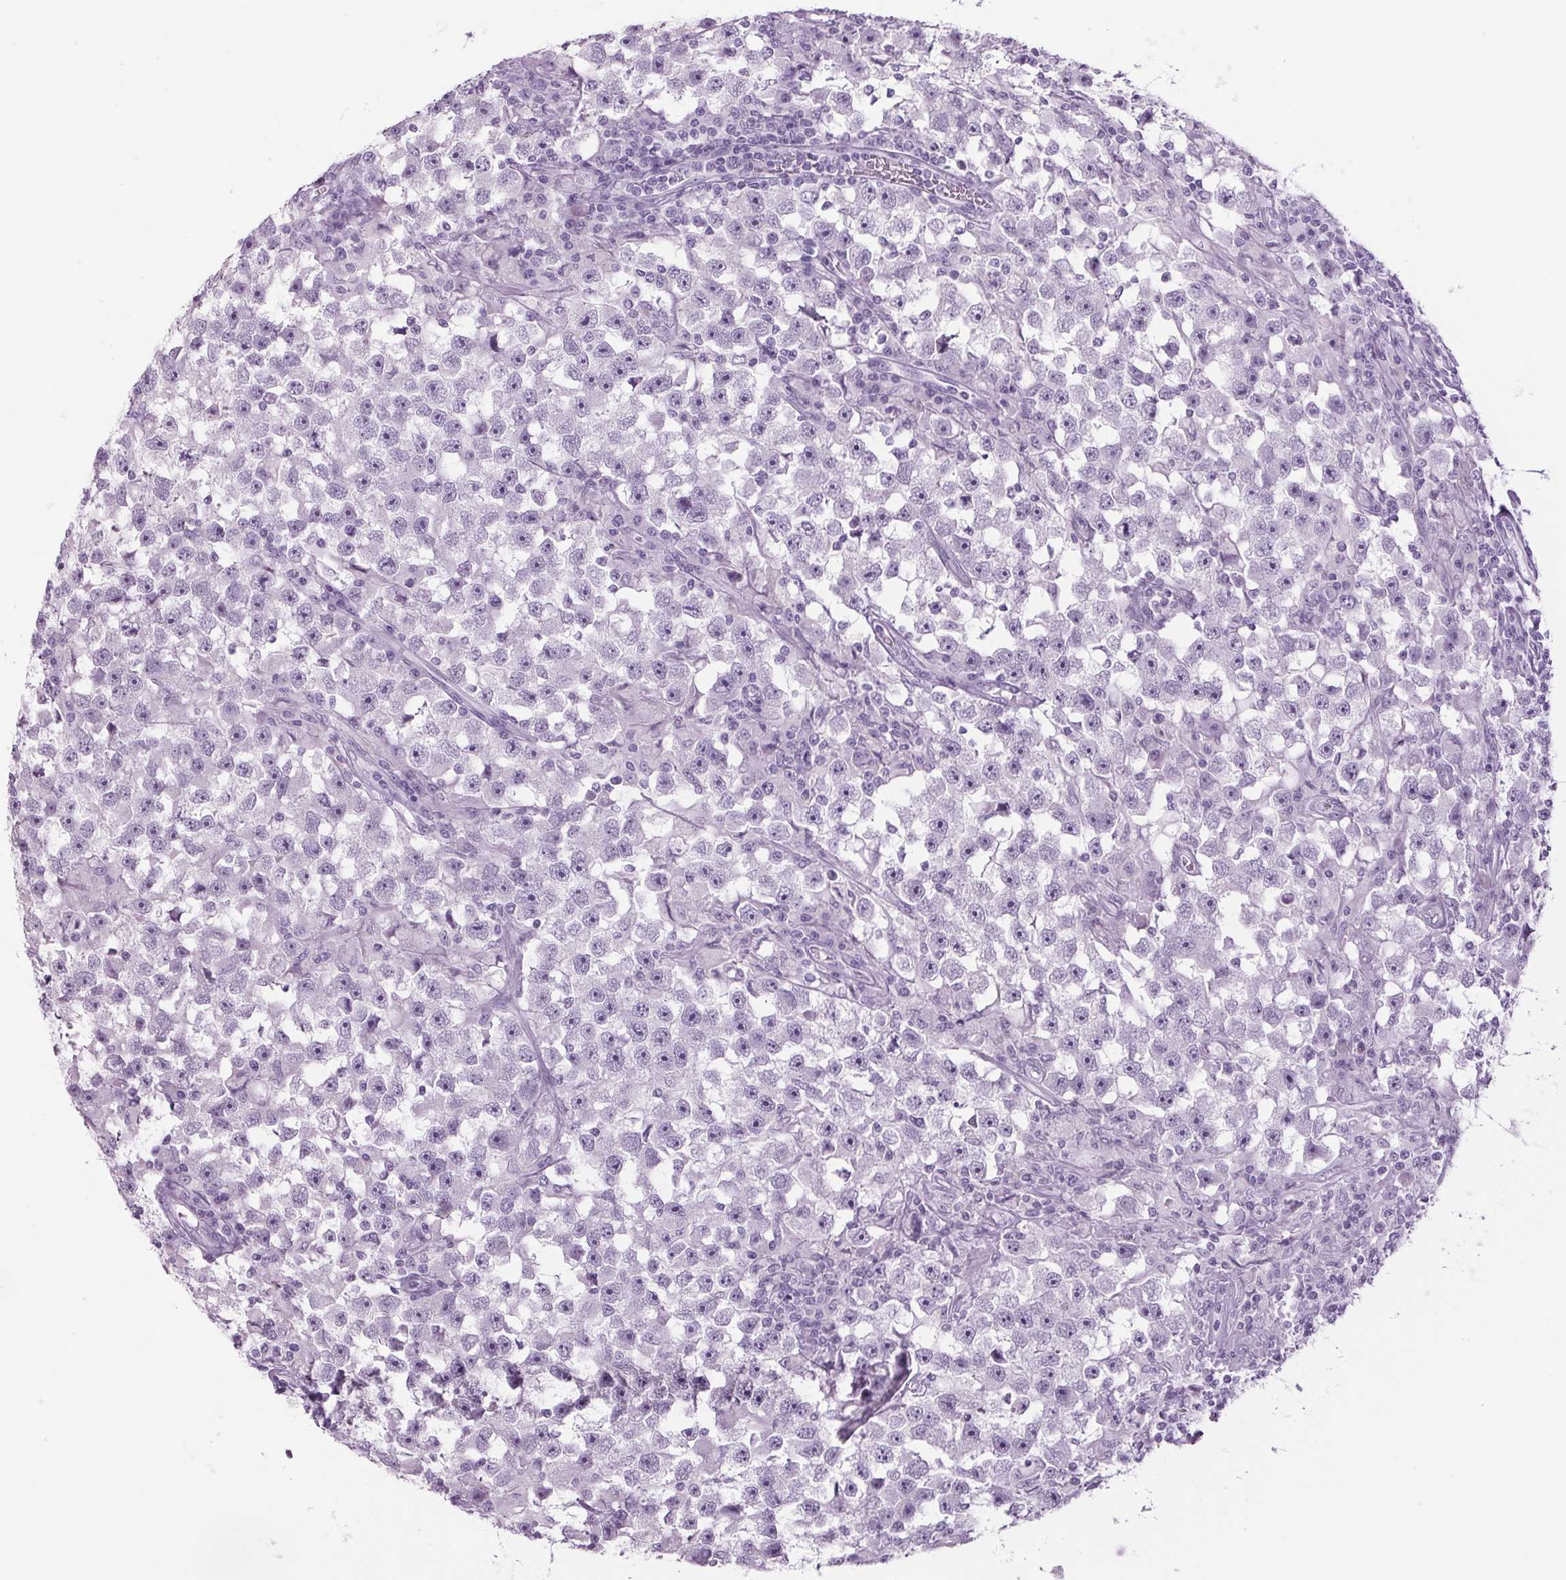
{"staining": {"intensity": "negative", "quantity": "none", "location": "none"}, "tissue": "testis cancer", "cell_type": "Tumor cells", "image_type": "cancer", "snomed": [{"axis": "morphology", "description": "Seminoma, NOS"}, {"axis": "topography", "description": "Testis"}], "caption": "This is an IHC image of human testis cancer. There is no expression in tumor cells.", "gene": "PPP1R1A", "patient": {"sex": "male", "age": 33}}